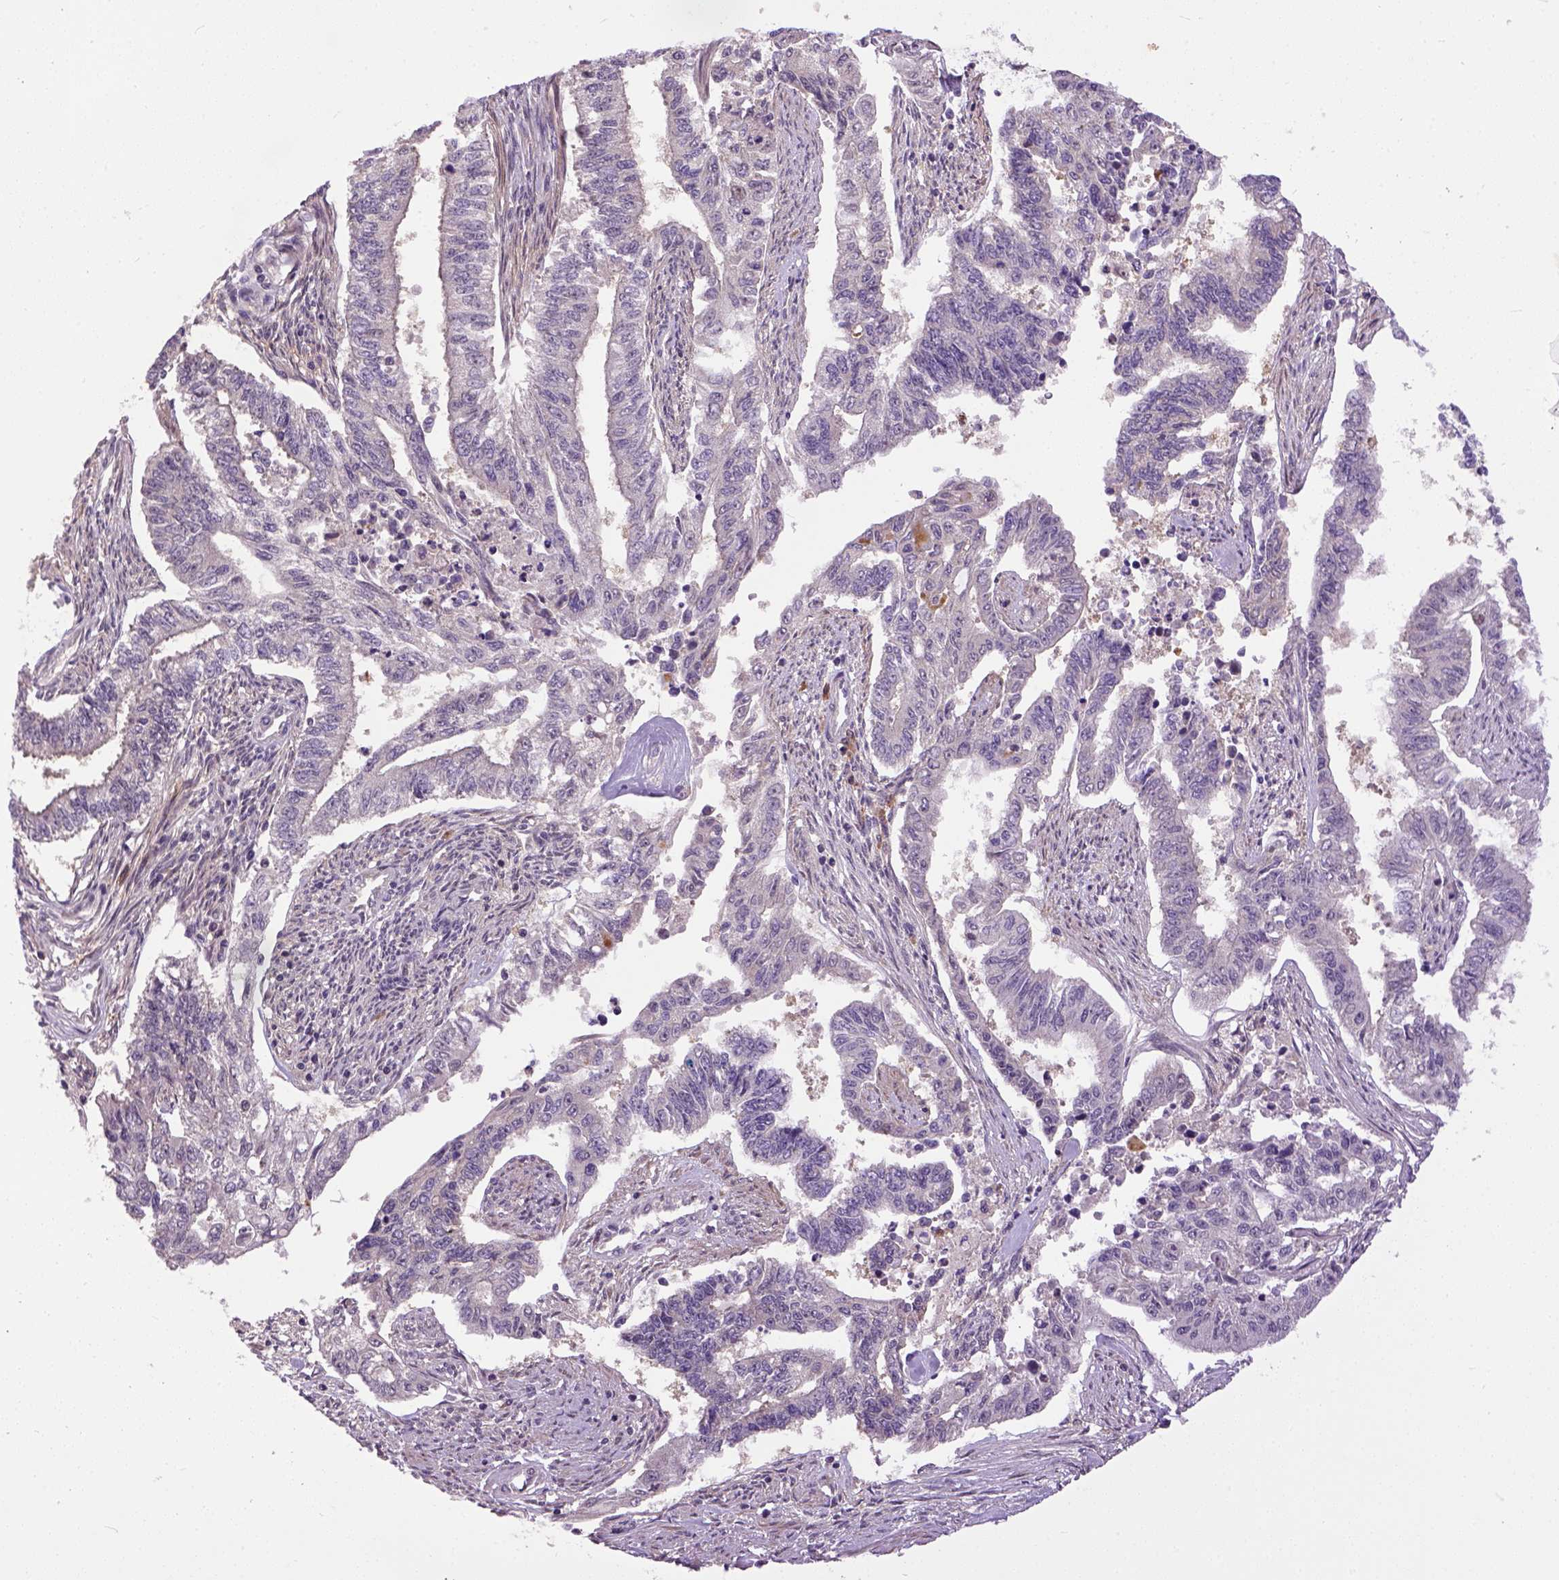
{"staining": {"intensity": "negative", "quantity": "none", "location": "none"}, "tissue": "endometrial cancer", "cell_type": "Tumor cells", "image_type": "cancer", "snomed": [{"axis": "morphology", "description": "Adenocarcinoma, NOS"}, {"axis": "topography", "description": "Uterus"}], "caption": "This is an immunohistochemistry (IHC) photomicrograph of human endometrial cancer (adenocarcinoma). There is no positivity in tumor cells.", "gene": "CPNE1", "patient": {"sex": "female", "age": 59}}